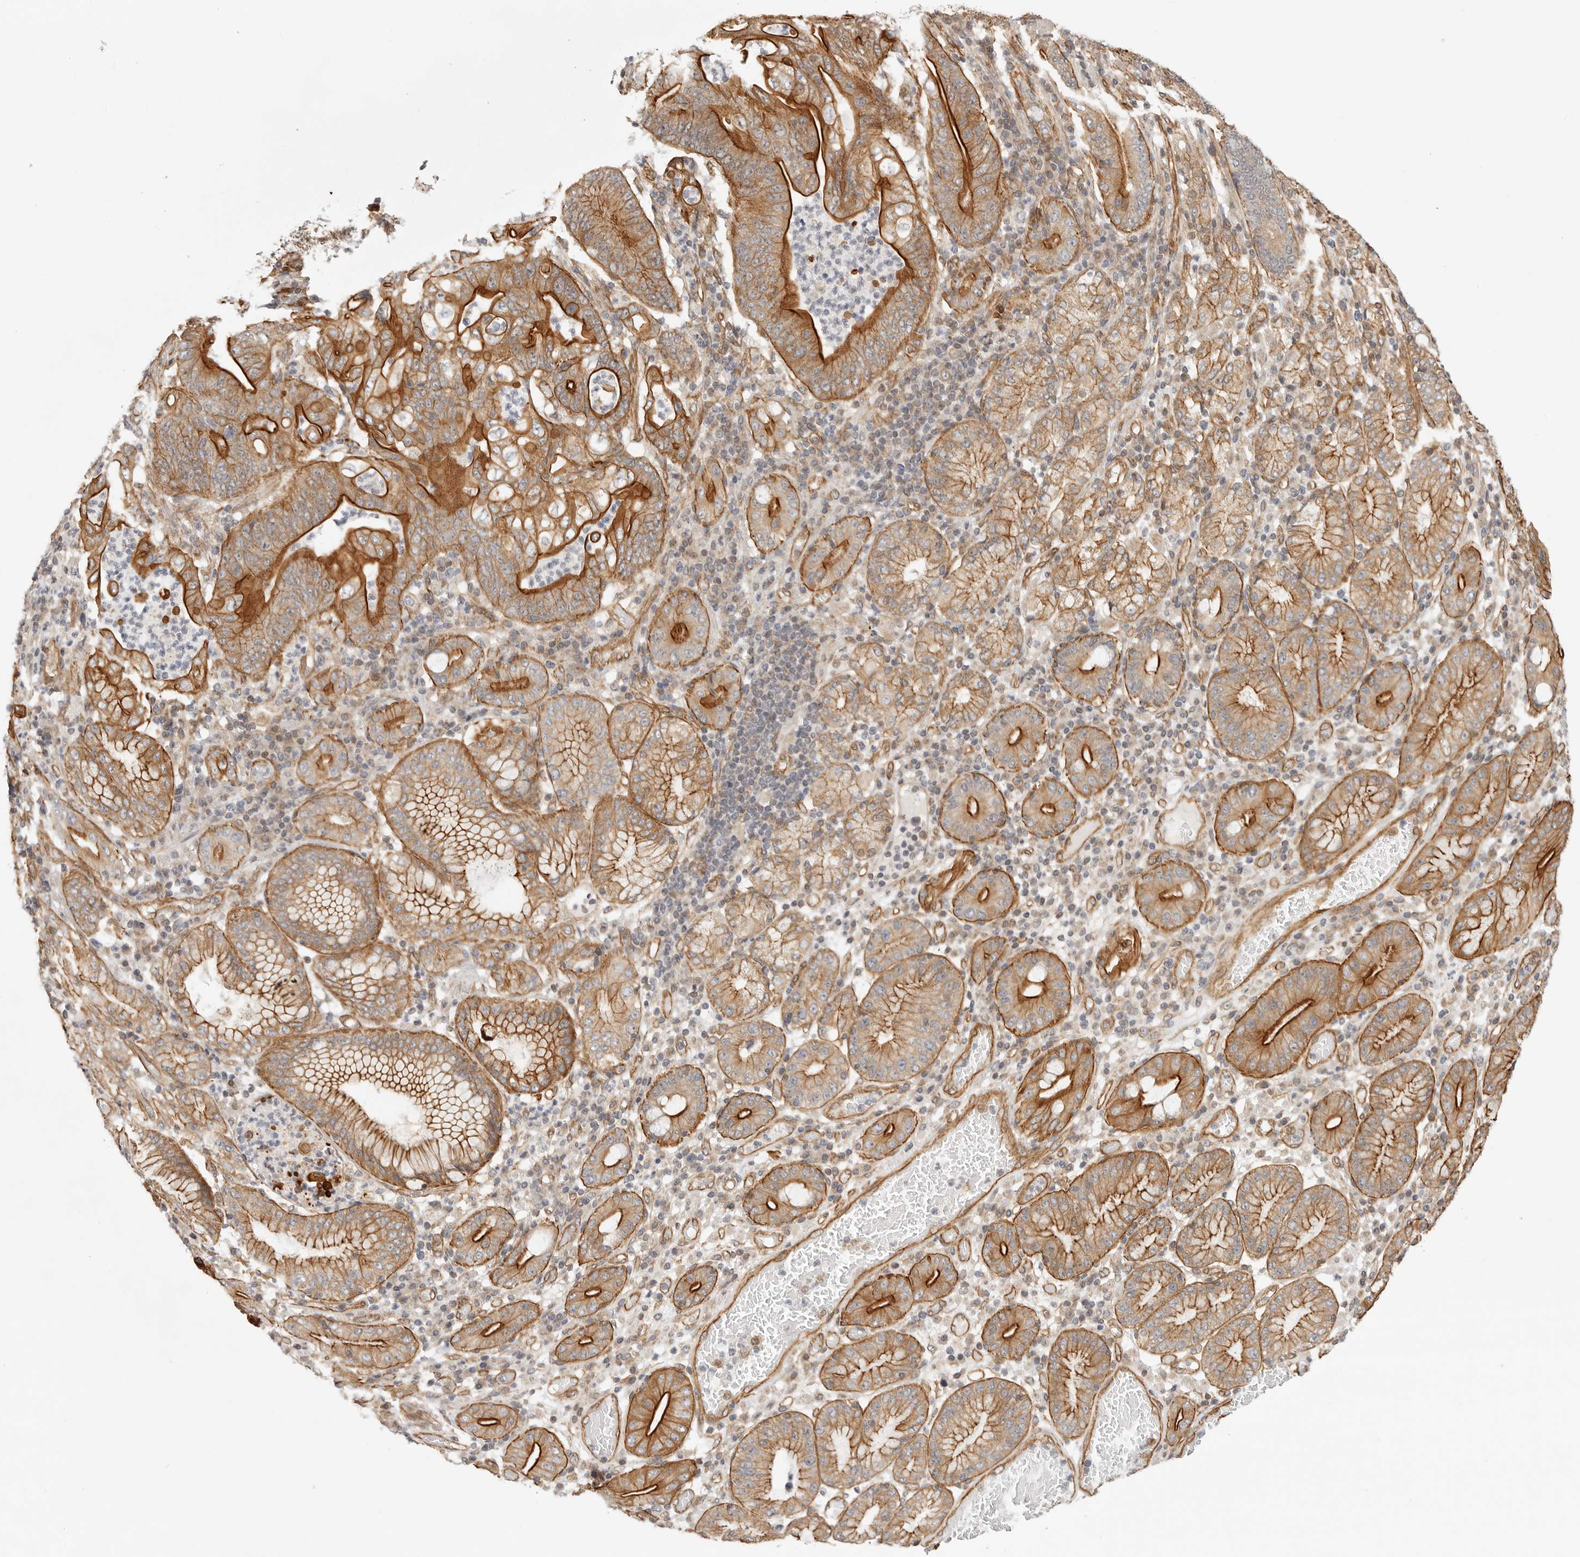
{"staining": {"intensity": "strong", "quantity": ">75%", "location": "cytoplasmic/membranous"}, "tissue": "stomach cancer", "cell_type": "Tumor cells", "image_type": "cancer", "snomed": [{"axis": "morphology", "description": "Adenocarcinoma, NOS"}, {"axis": "topography", "description": "Stomach"}], "caption": "Immunohistochemistry (DAB (3,3'-diaminobenzidine)) staining of human stomach adenocarcinoma shows strong cytoplasmic/membranous protein expression in approximately >75% of tumor cells.", "gene": "ATOH7", "patient": {"sex": "female", "age": 73}}